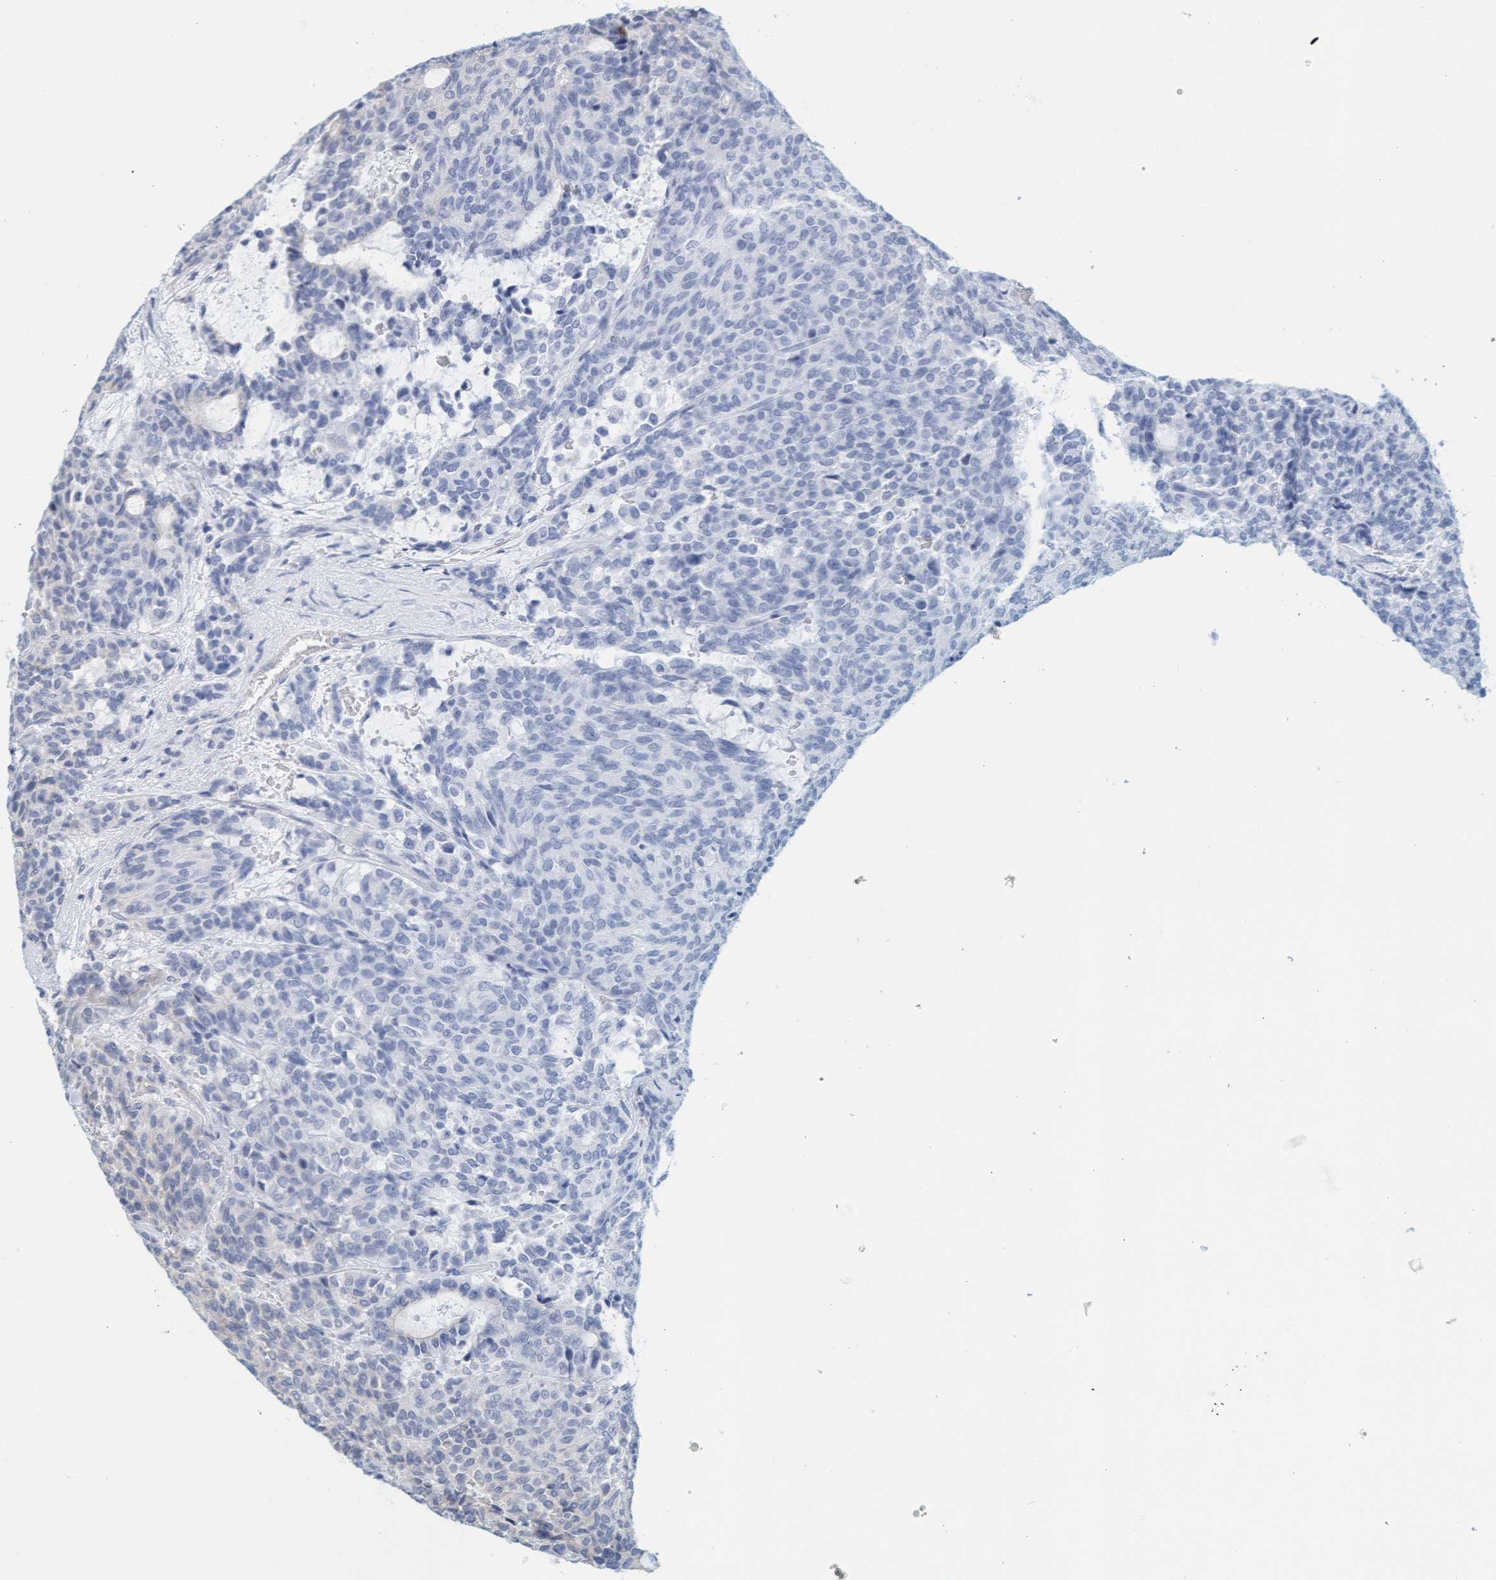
{"staining": {"intensity": "weak", "quantity": "25%-75%", "location": "cytoplasmic/membranous"}, "tissue": "carcinoid", "cell_type": "Tumor cells", "image_type": "cancer", "snomed": [{"axis": "morphology", "description": "Carcinoid, malignant, NOS"}, {"axis": "topography", "description": "Pancreas"}], "caption": "The photomicrograph displays immunohistochemical staining of malignant carcinoid. There is weak cytoplasmic/membranous staining is appreciated in approximately 25%-75% of tumor cells.", "gene": "PRKD2", "patient": {"sex": "female", "age": 54}}